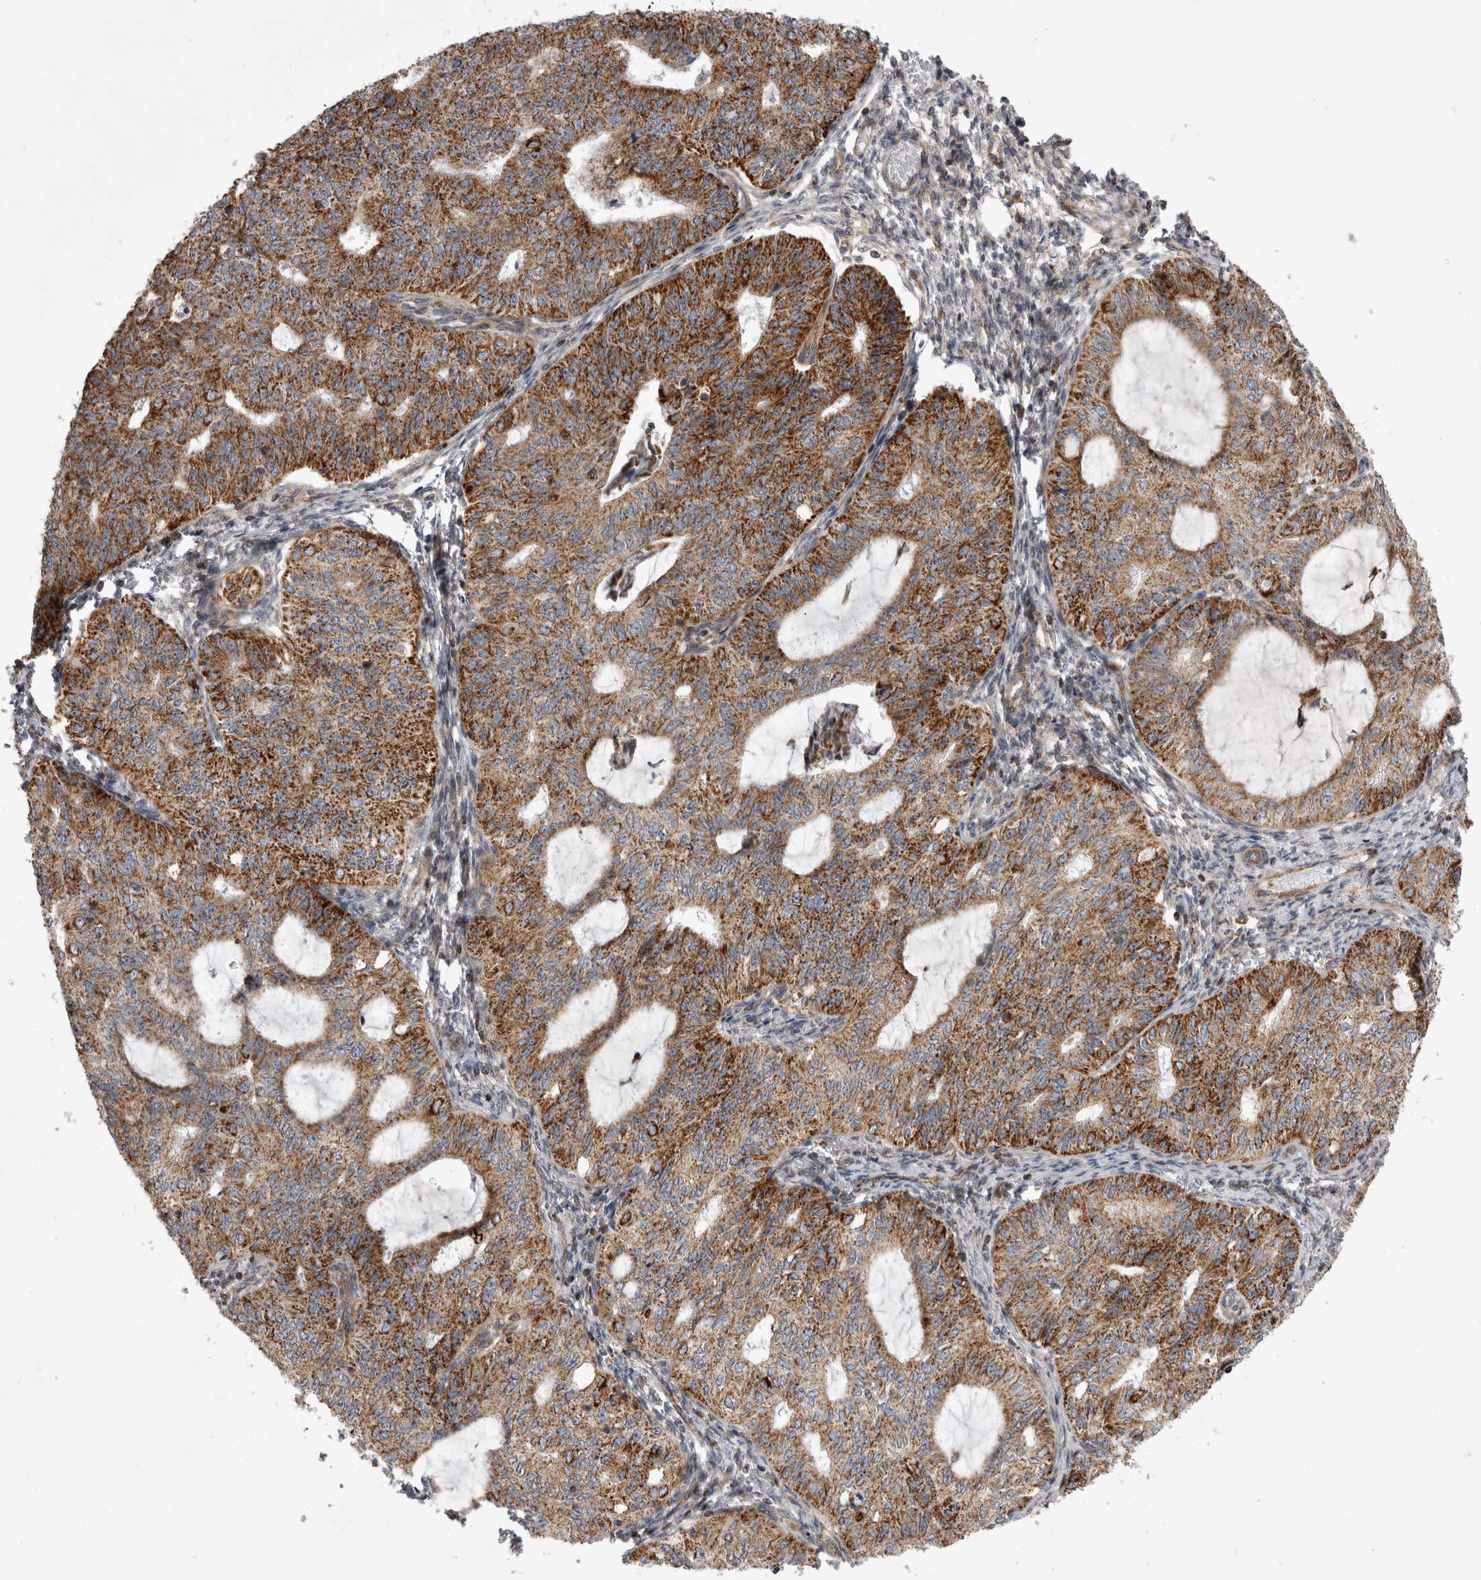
{"staining": {"intensity": "strong", "quantity": ">75%", "location": "cytoplasmic/membranous"}, "tissue": "endometrial cancer", "cell_type": "Tumor cells", "image_type": "cancer", "snomed": [{"axis": "morphology", "description": "Adenocarcinoma, NOS"}, {"axis": "topography", "description": "Endometrium"}], "caption": "A histopathology image of endometrial cancer (adenocarcinoma) stained for a protein exhibits strong cytoplasmic/membranous brown staining in tumor cells. (DAB (3,3'-diaminobenzidine) IHC, brown staining for protein, blue staining for nuclei).", "gene": "TSPOAP1", "patient": {"sex": "female", "age": 32}}